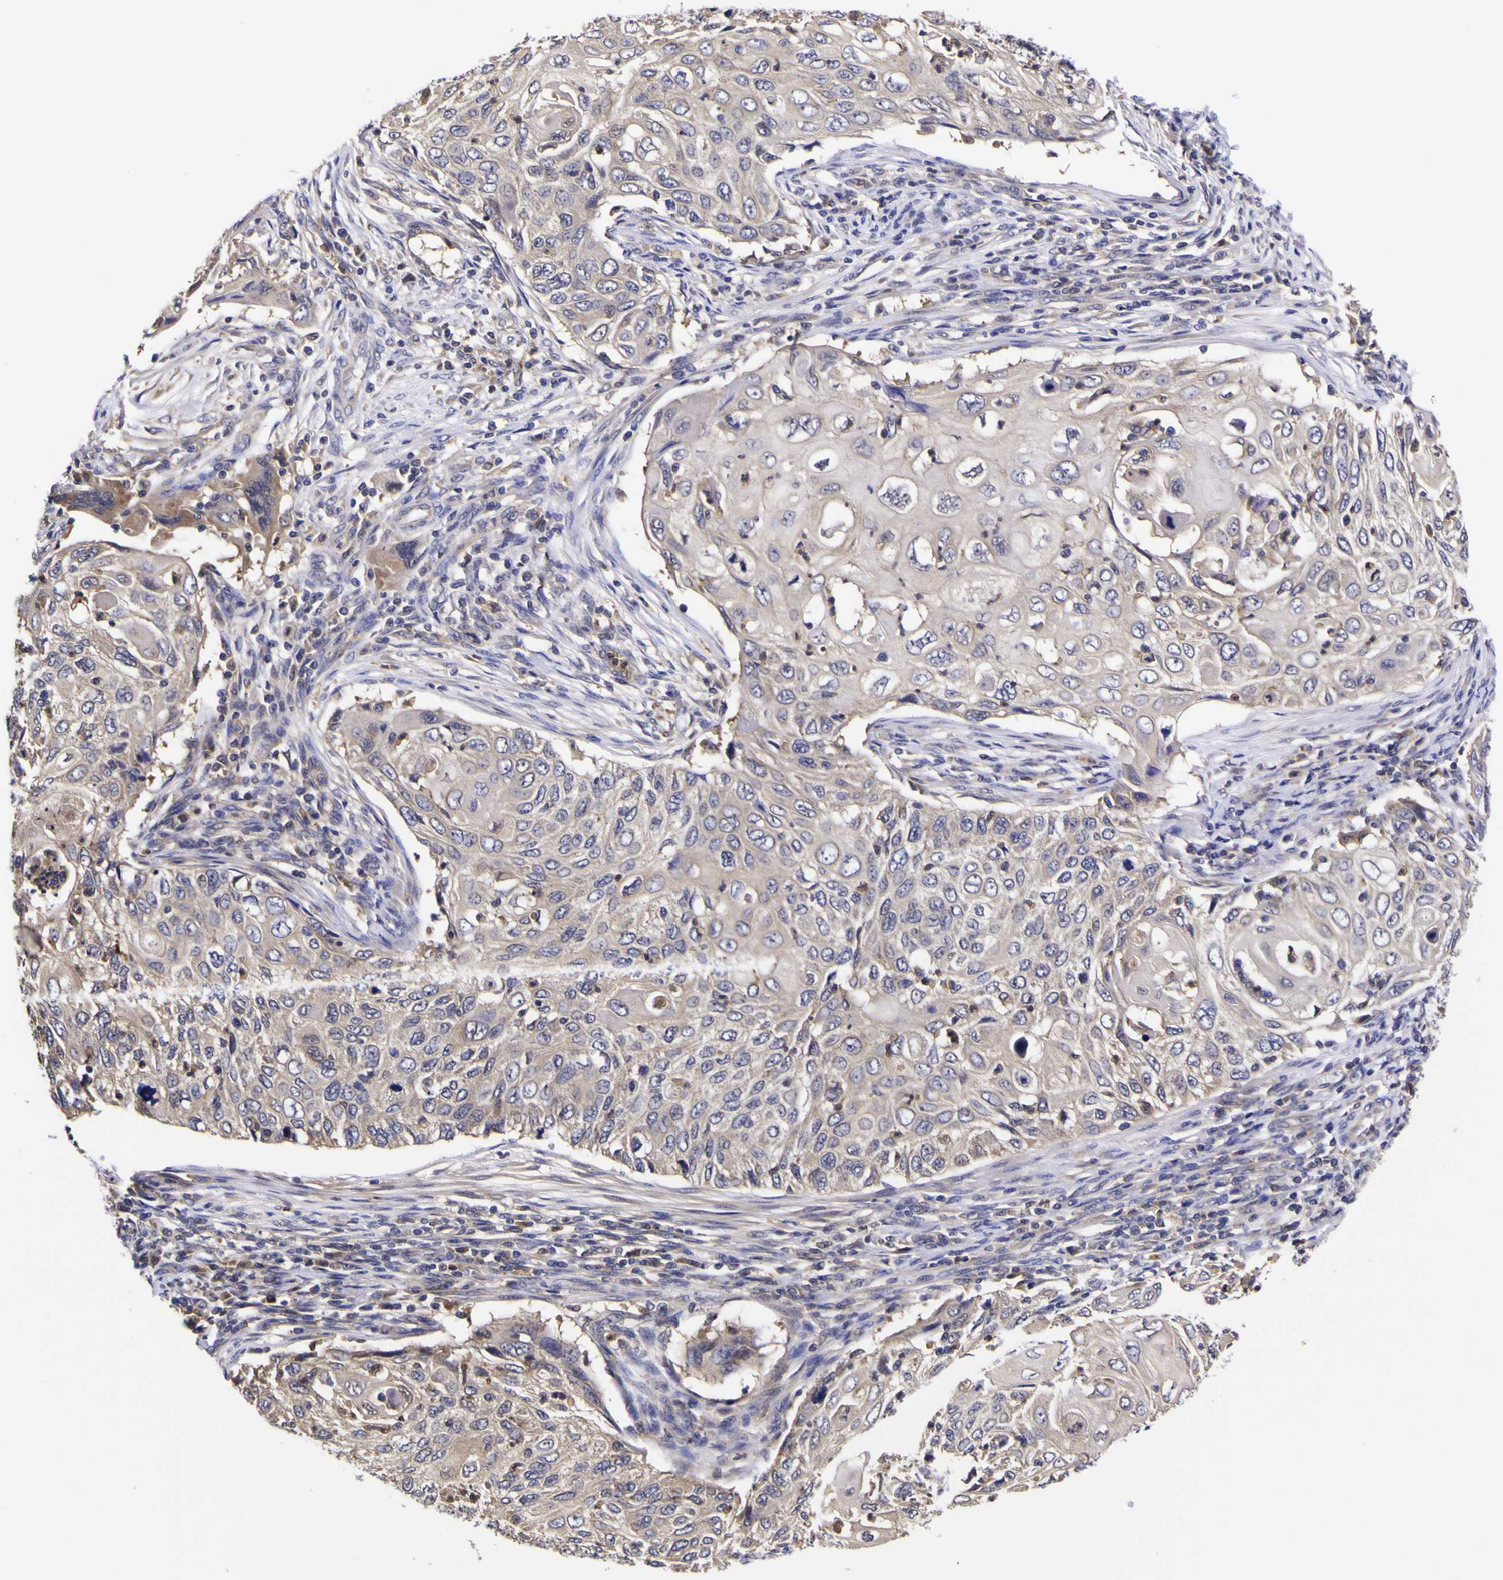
{"staining": {"intensity": "negative", "quantity": "none", "location": "none"}, "tissue": "cervical cancer", "cell_type": "Tumor cells", "image_type": "cancer", "snomed": [{"axis": "morphology", "description": "Squamous cell carcinoma, NOS"}, {"axis": "topography", "description": "Cervix"}], "caption": "This is an immunohistochemistry (IHC) micrograph of squamous cell carcinoma (cervical). There is no expression in tumor cells.", "gene": "MAPK14", "patient": {"sex": "female", "age": 70}}